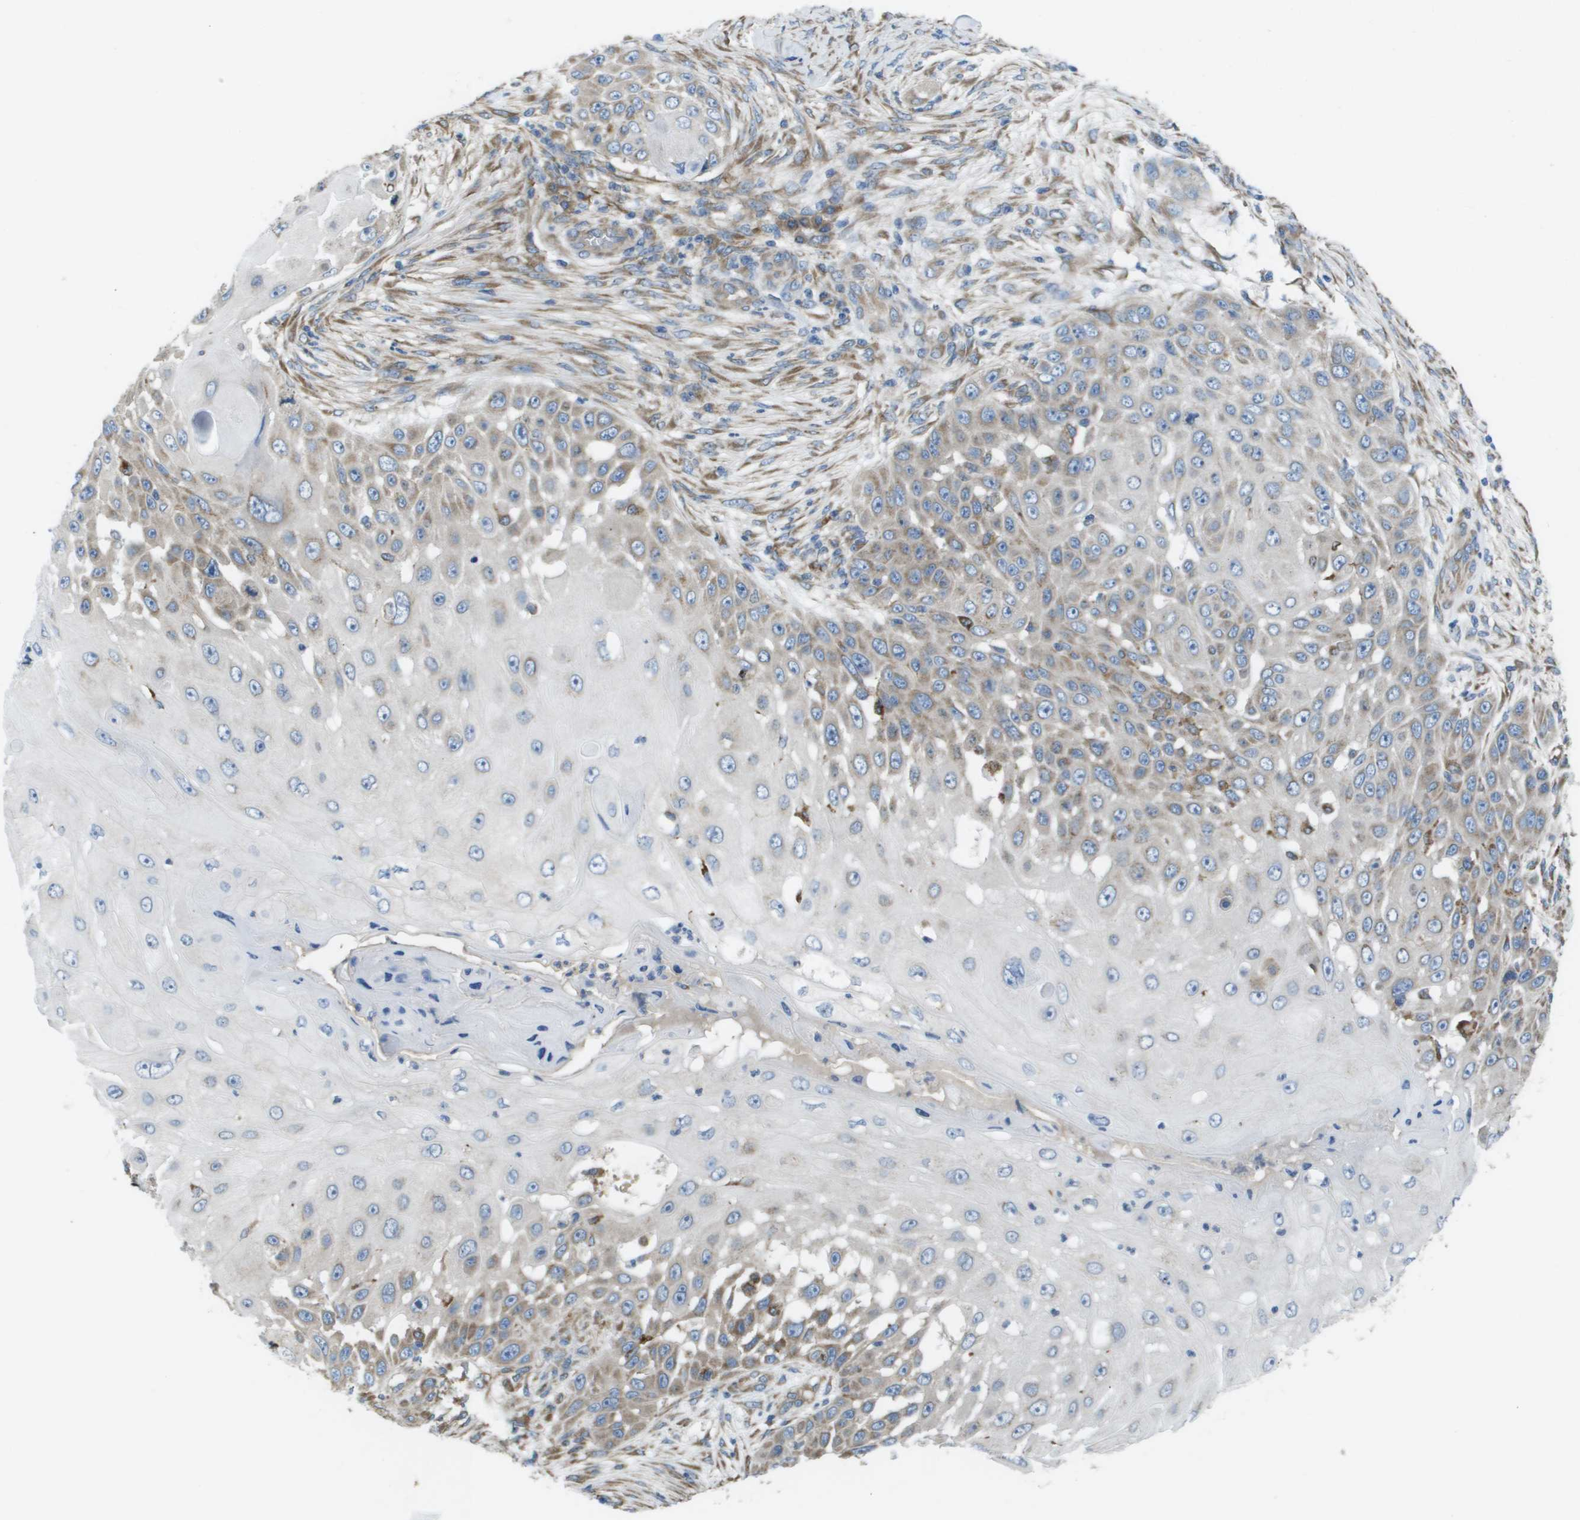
{"staining": {"intensity": "weak", "quantity": "<25%", "location": "cytoplasmic/membranous"}, "tissue": "skin cancer", "cell_type": "Tumor cells", "image_type": "cancer", "snomed": [{"axis": "morphology", "description": "Squamous cell carcinoma, NOS"}, {"axis": "topography", "description": "Skin"}], "caption": "There is no significant expression in tumor cells of skin squamous cell carcinoma.", "gene": "CLCN2", "patient": {"sex": "female", "age": 44}}